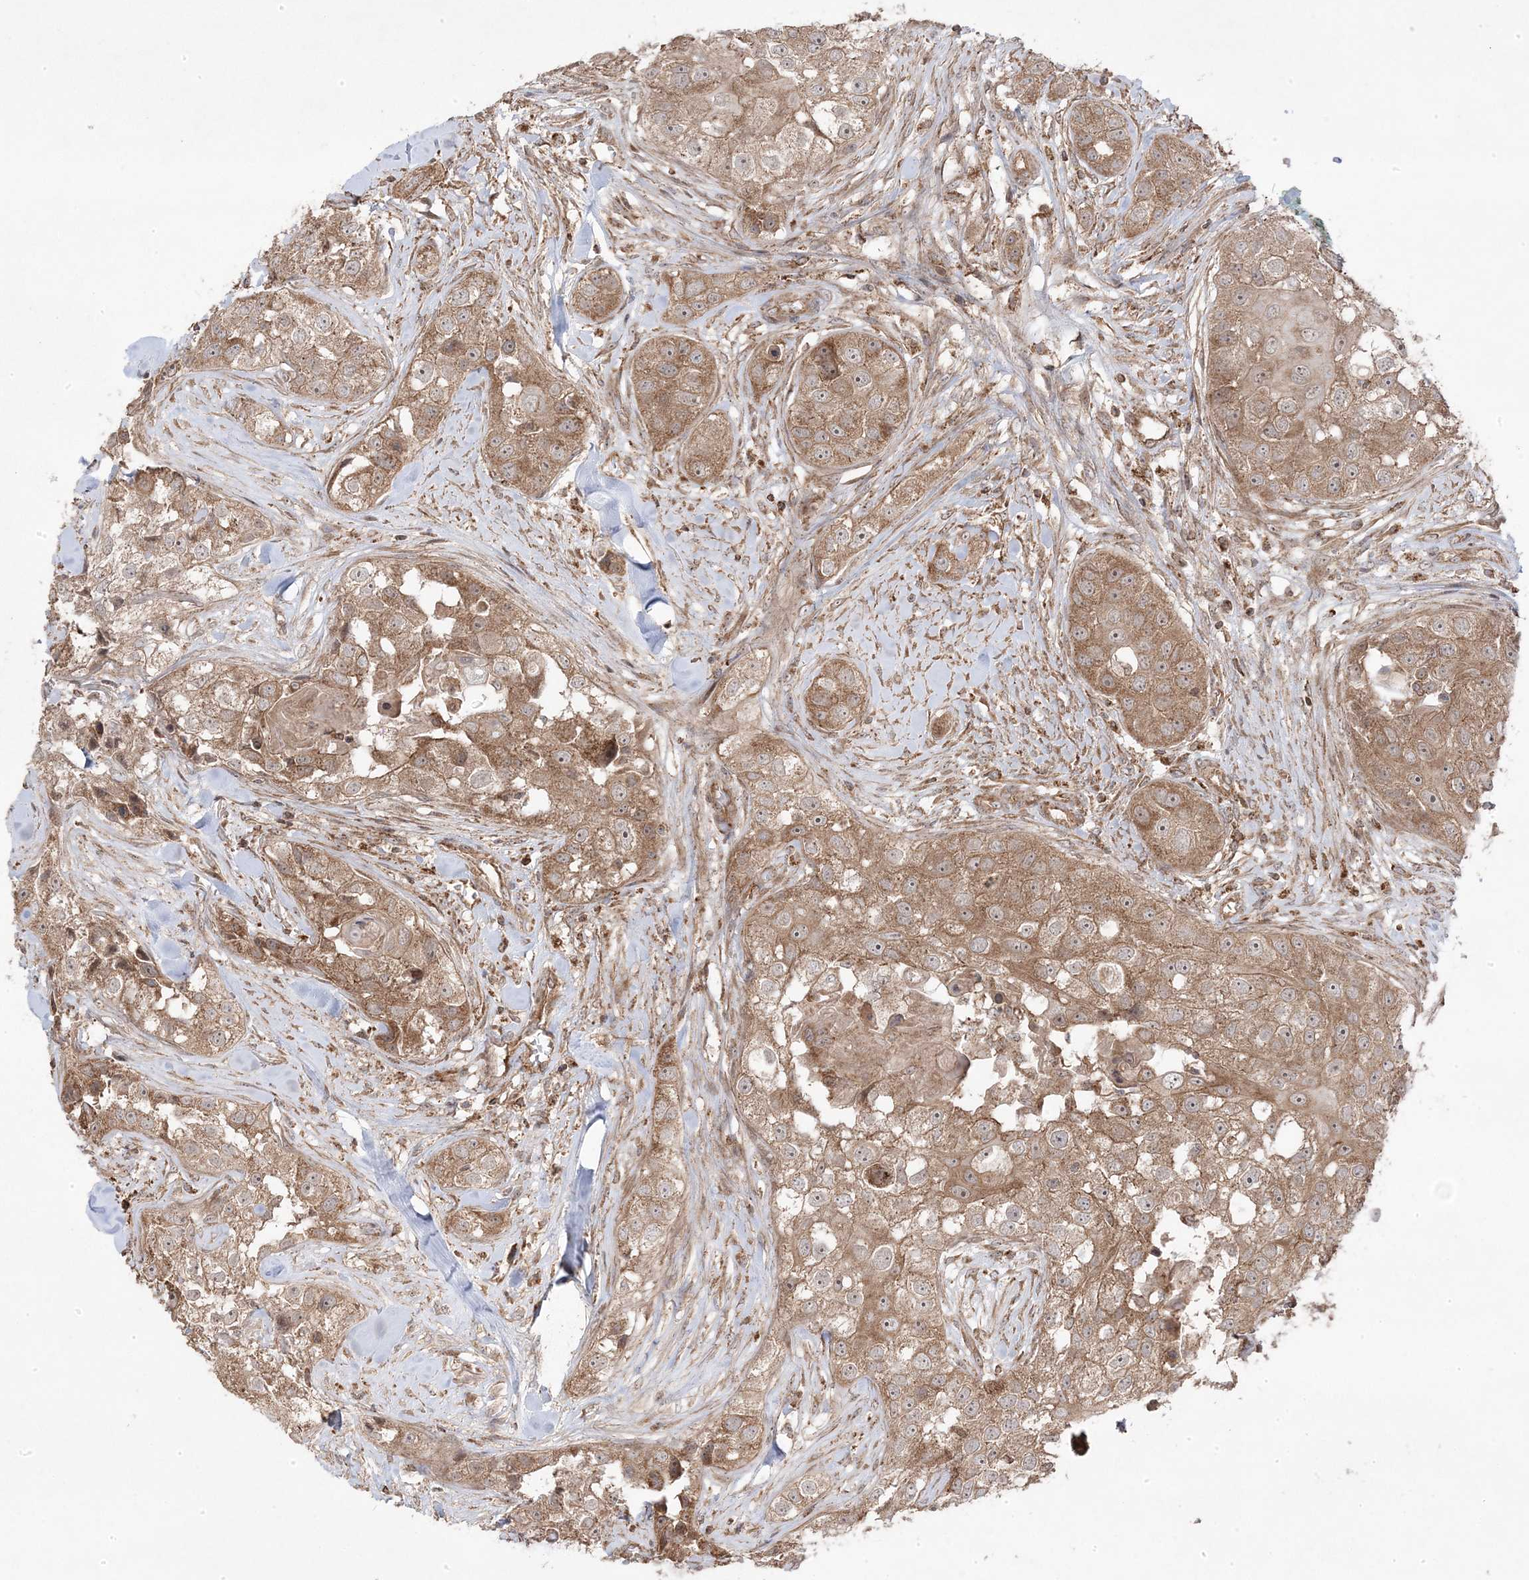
{"staining": {"intensity": "moderate", "quantity": ">75%", "location": "cytoplasmic/membranous"}, "tissue": "head and neck cancer", "cell_type": "Tumor cells", "image_type": "cancer", "snomed": [{"axis": "morphology", "description": "Normal tissue, NOS"}, {"axis": "morphology", "description": "Squamous cell carcinoma, NOS"}, {"axis": "topography", "description": "Skeletal muscle"}, {"axis": "topography", "description": "Head-Neck"}], "caption": "An immunohistochemistry (IHC) histopathology image of neoplastic tissue is shown. Protein staining in brown labels moderate cytoplasmic/membranous positivity in head and neck cancer within tumor cells.", "gene": "CLUAP1", "patient": {"sex": "male", "age": 51}}